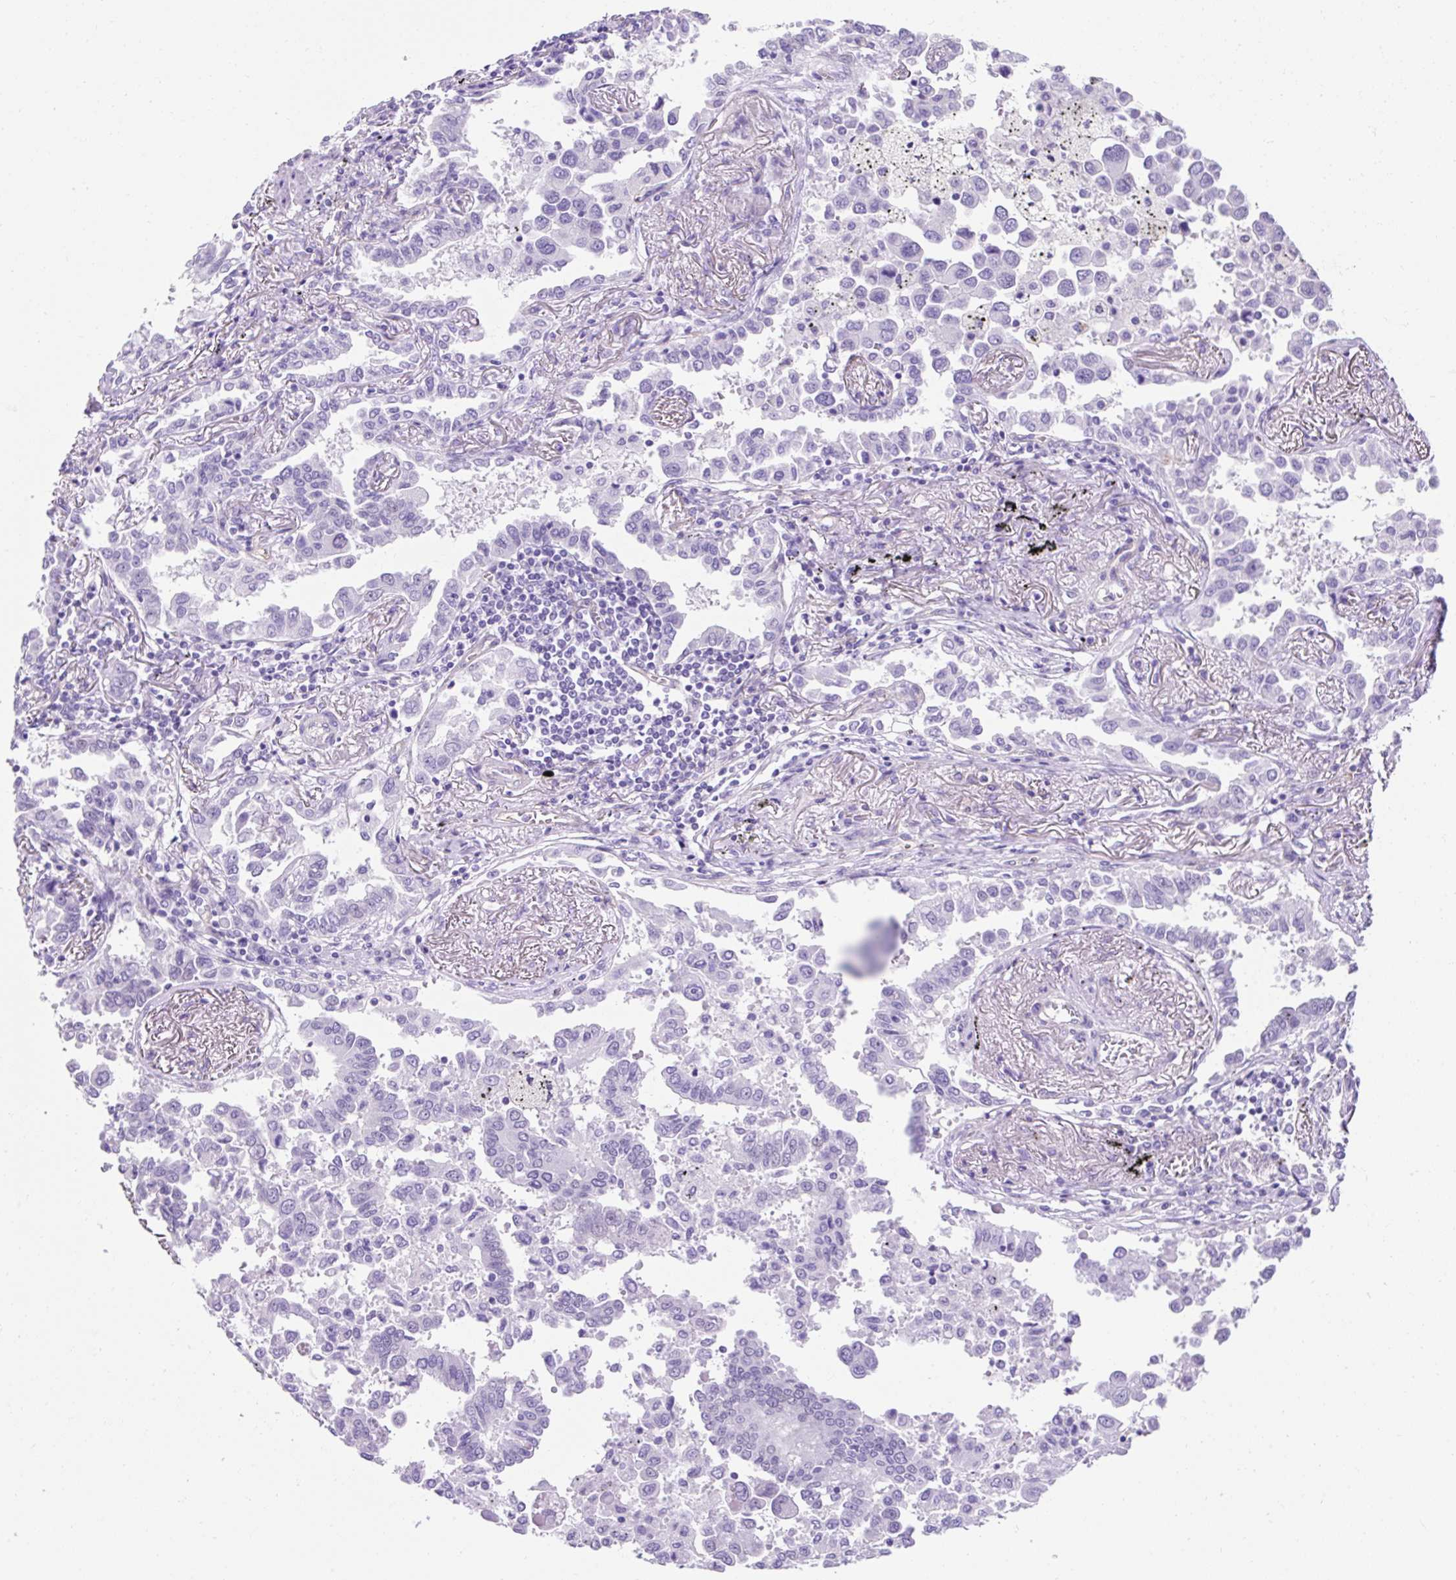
{"staining": {"intensity": "negative", "quantity": "none", "location": "none"}, "tissue": "lung cancer", "cell_type": "Tumor cells", "image_type": "cancer", "snomed": [{"axis": "morphology", "description": "Adenocarcinoma, NOS"}, {"axis": "topography", "description": "Lung"}], "caption": "Tumor cells are negative for brown protein staining in adenocarcinoma (lung).", "gene": "KRT12", "patient": {"sex": "male", "age": 67}}